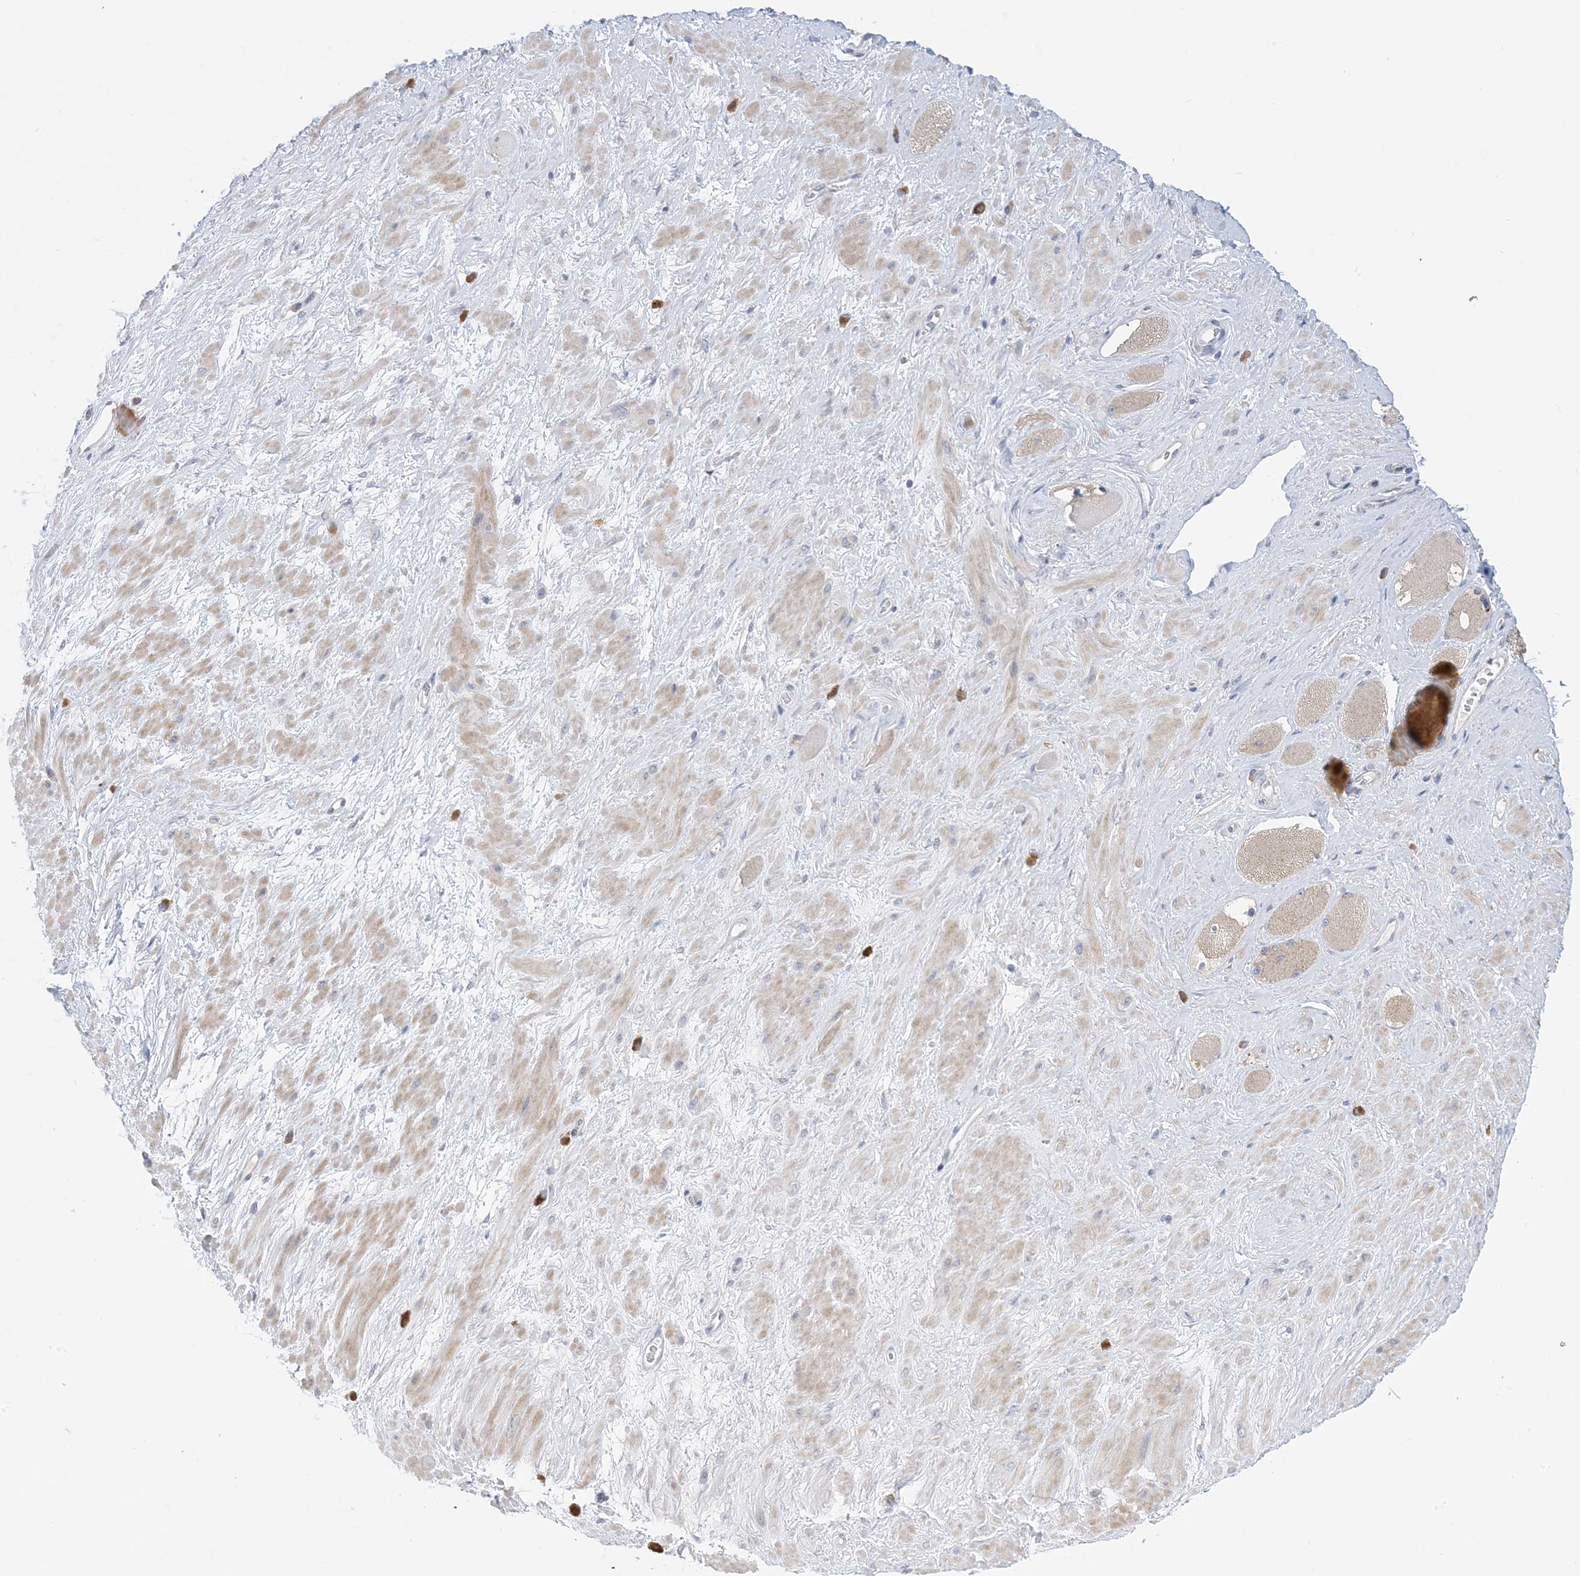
{"staining": {"intensity": "negative", "quantity": "none", "location": "none"}, "tissue": "adipose tissue", "cell_type": "Adipocytes", "image_type": "normal", "snomed": [{"axis": "morphology", "description": "Normal tissue, NOS"}, {"axis": "morphology", "description": "Adenocarcinoma, Low grade"}, {"axis": "topography", "description": "Prostate"}, {"axis": "topography", "description": "Peripheral nerve tissue"}], "caption": "An immunohistochemistry micrograph of benign adipose tissue is shown. There is no staining in adipocytes of adipose tissue.", "gene": "TTYH1", "patient": {"sex": "male", "age": 63}}